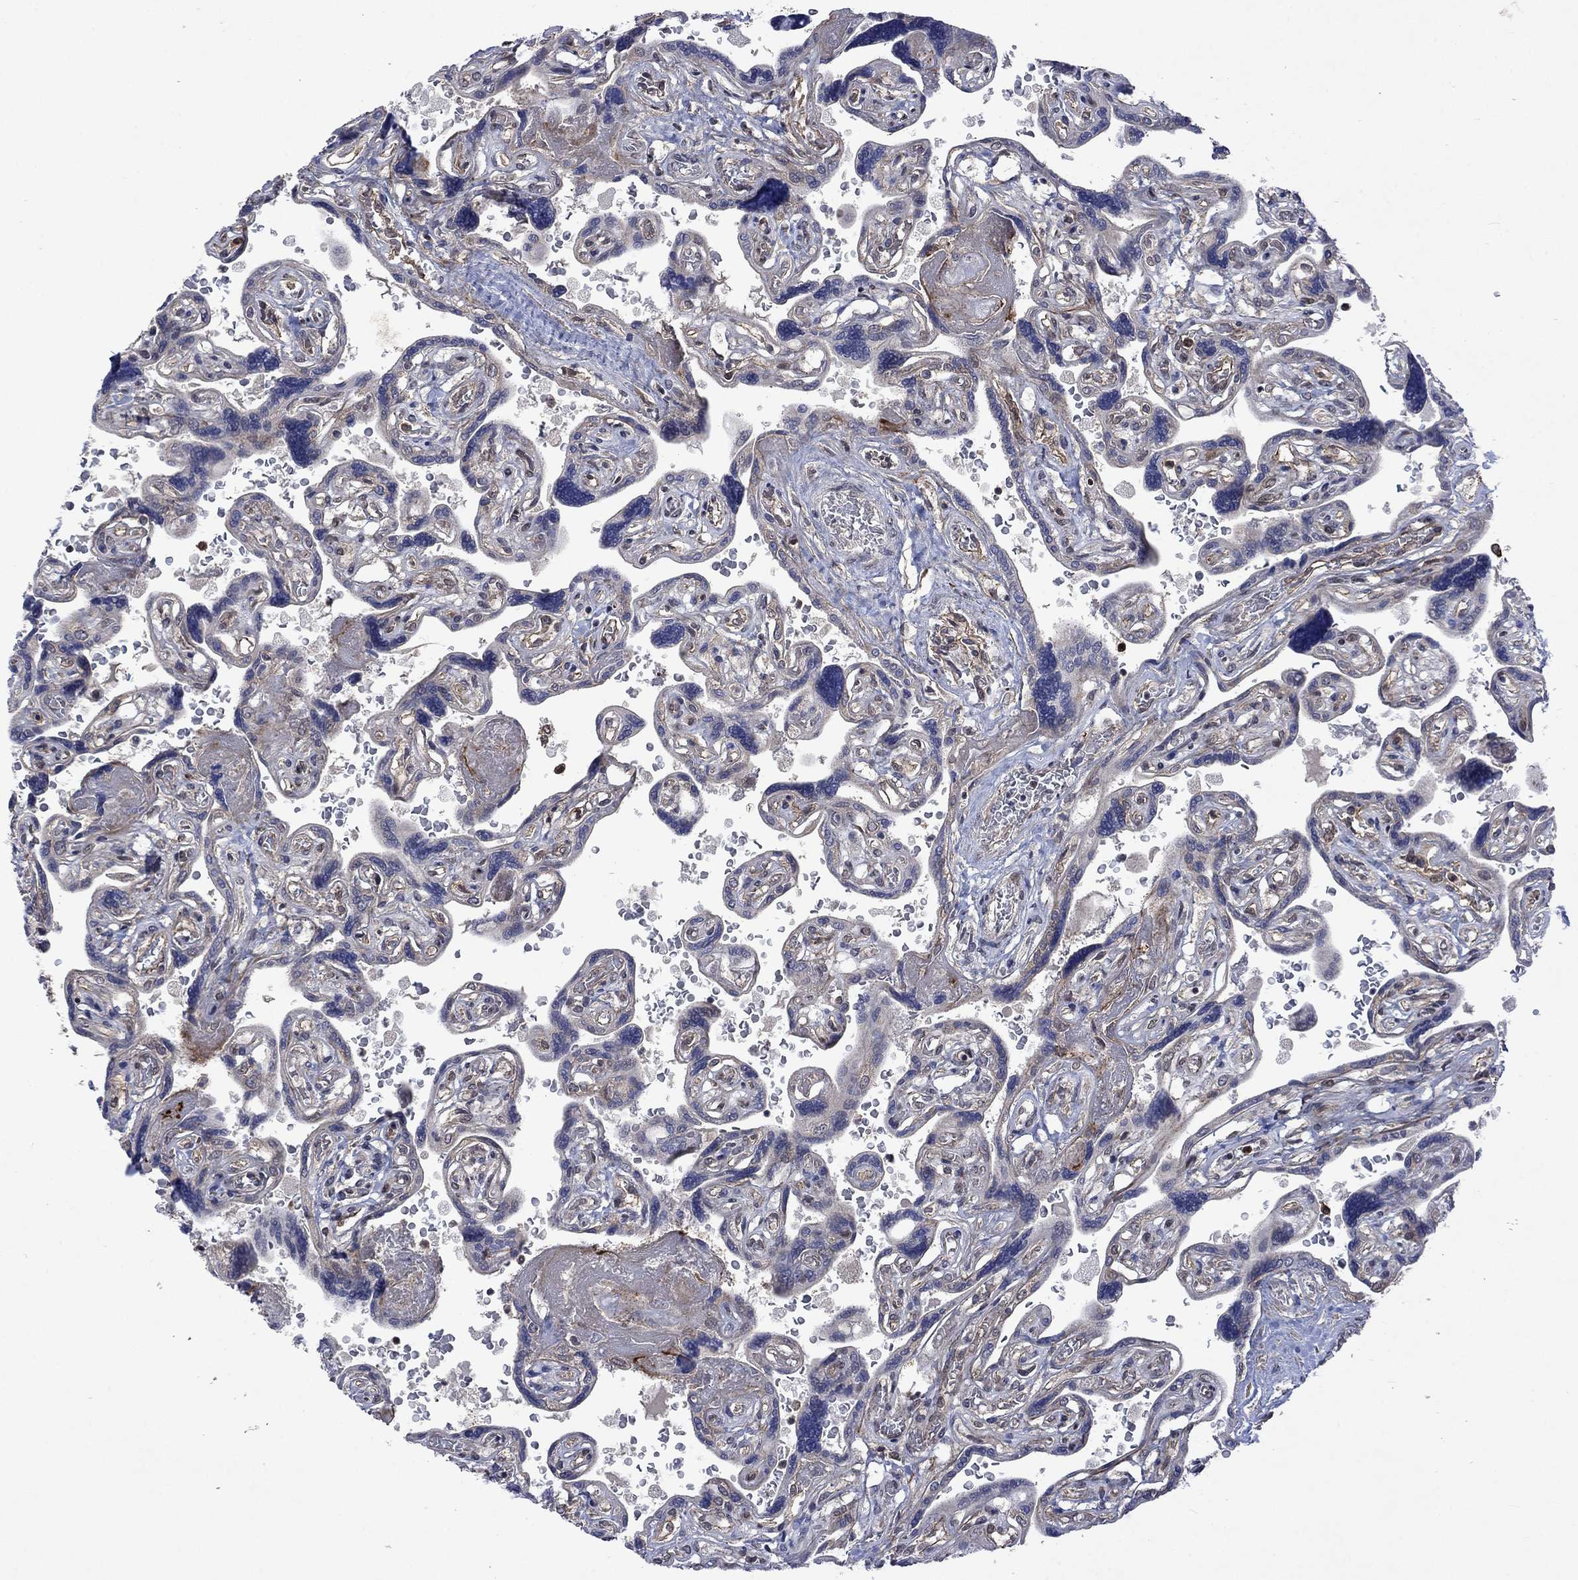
{"staining": {"intensity": "weak", "quantity": "<25%", "location": "nuclear"}, "tissue": "placenta", "cell_type": "Decidual cells", "image_type": "normal", "snomed": [{"axis": "morphology", "description": "Normal tissue, NOS"}, {"axis": "topography", "description": "Placenta"}], "caption": "There is no significant expression in decidual cells of placenta. Nuclei are stained in blue.", "gene": "PPP1R9A", "patient": {"sex": "female", "age": 32}}